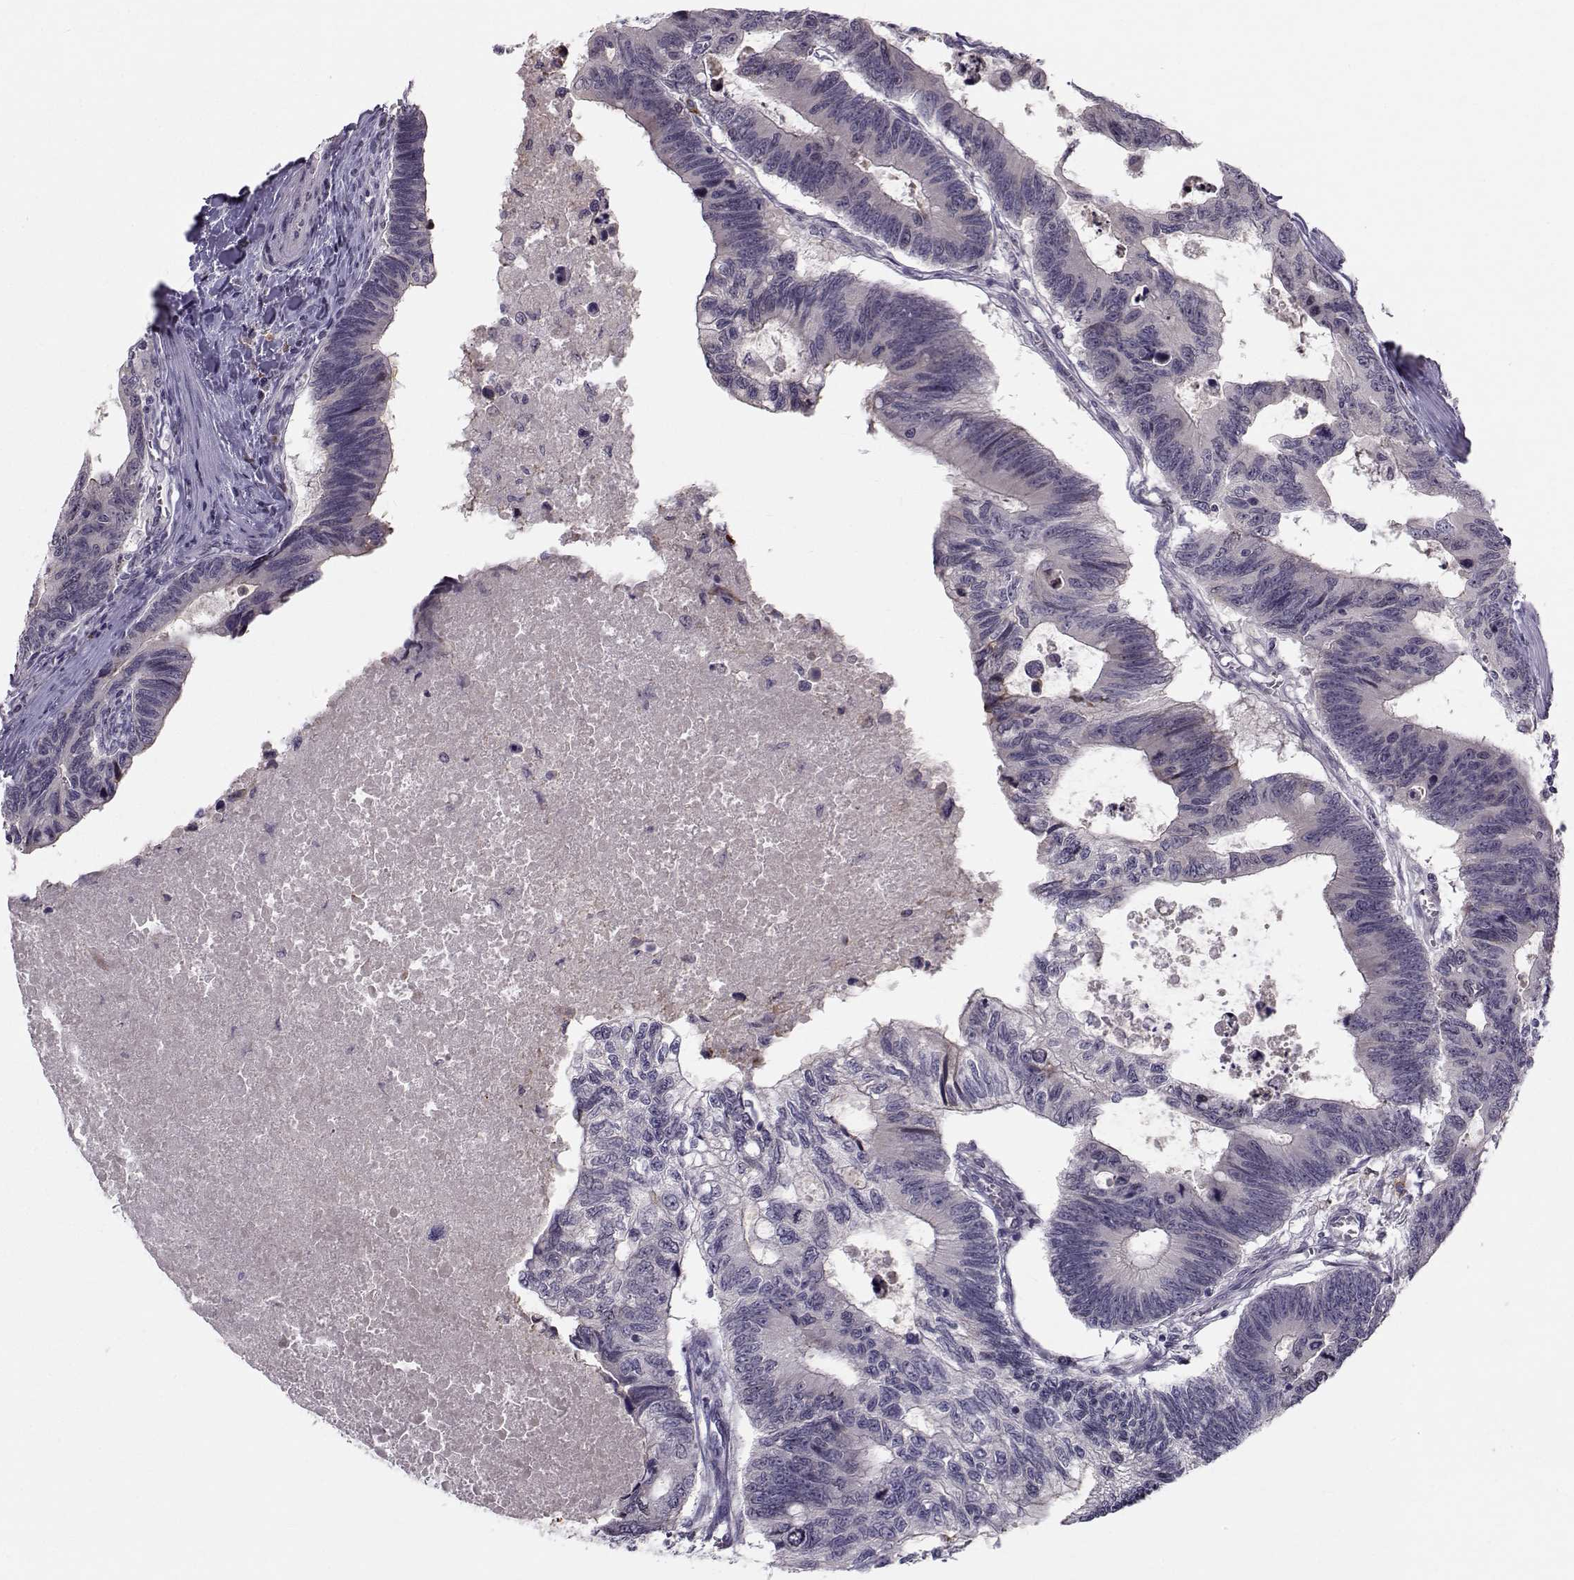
{"staining": {"intensity": "negative", "quantity": "none", "location": "none"}, "tissue": "colorectal cancer", "cell_type": "Tumor cells", "image_type": "cancer", "snomed": [{"axis": "morphology", "description": "Adenocarcinoma, NOS"}, {"axis": "topography", "description": "Colon"}], "caption": "Protein analysis of colorectal cancer demonstrates no significant staining in tumor cells.", "gene": "LRP8", "patient": {"sex": "female", "age": 77}}